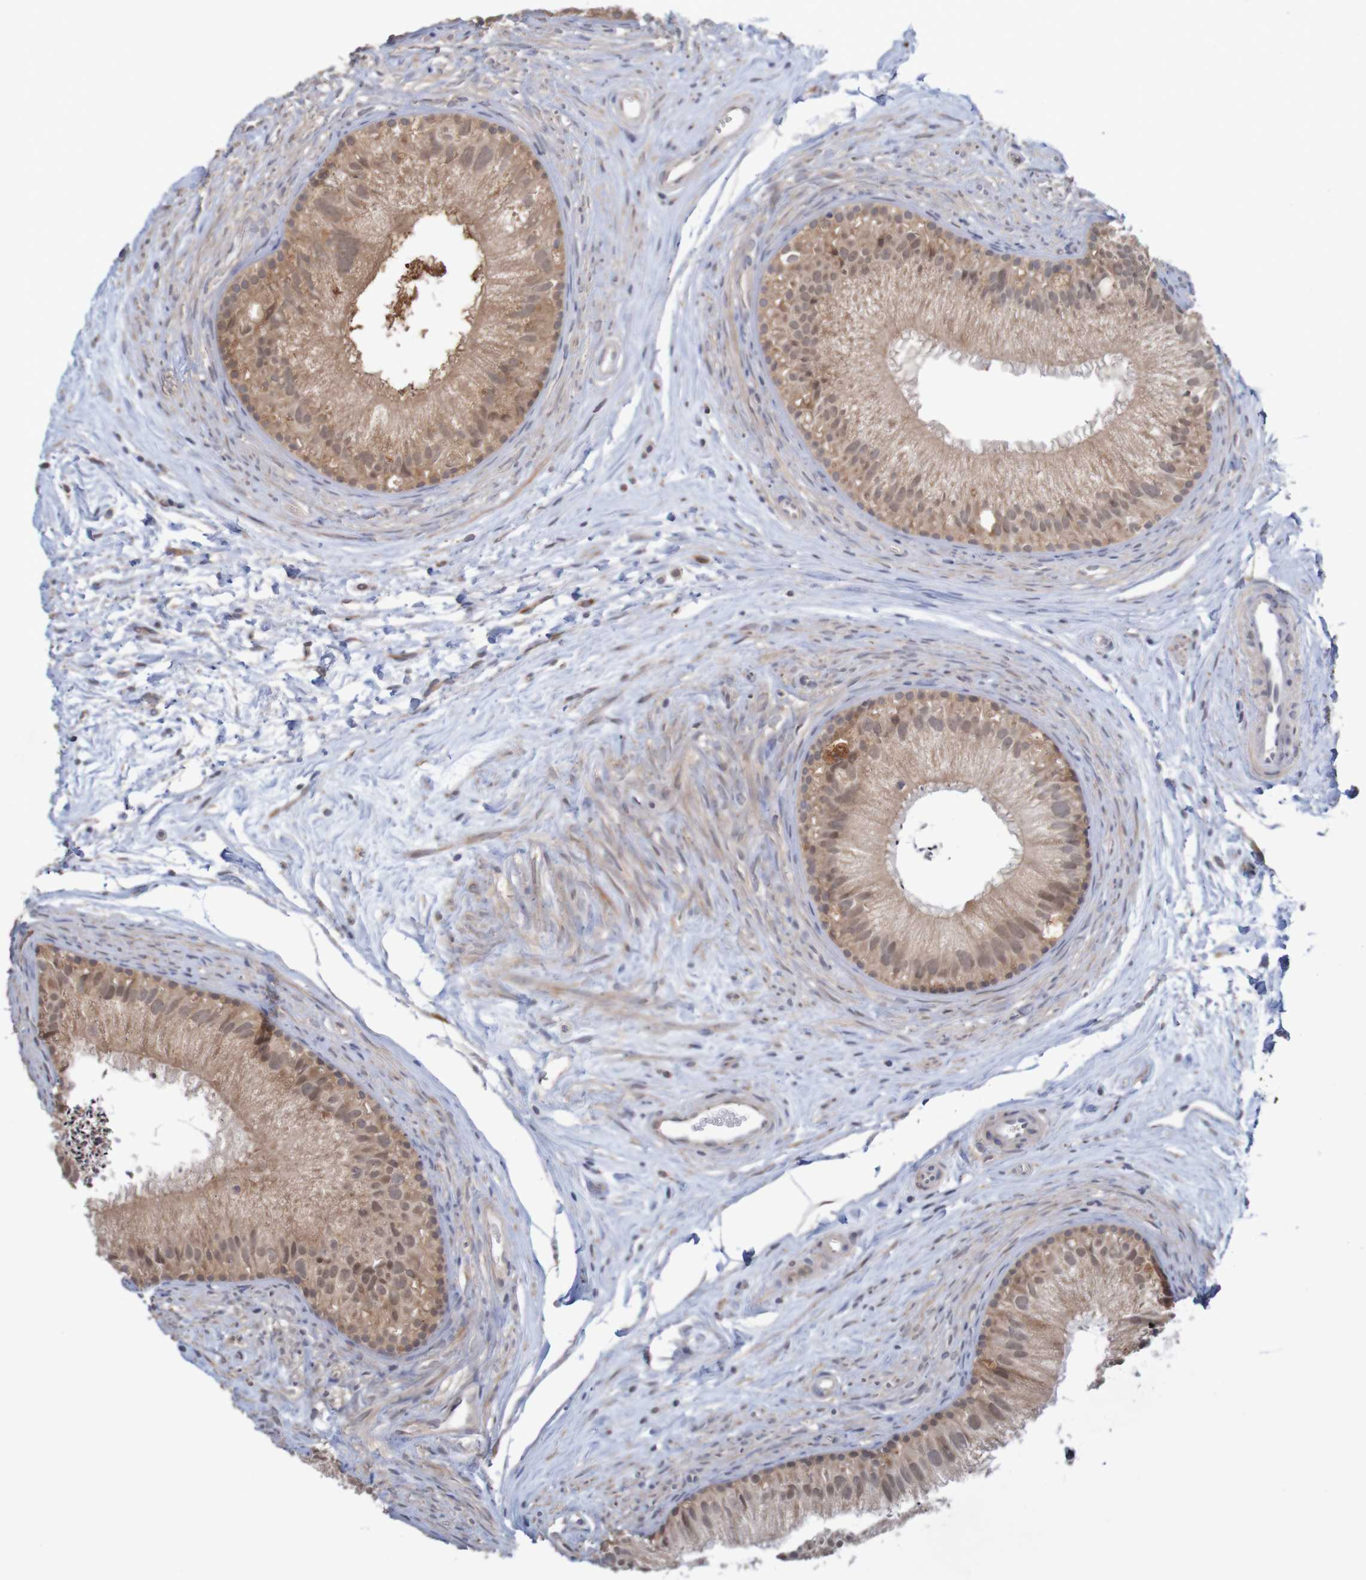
{"staining": {"intensity": "moderate", "quantity": ">75%", "location": "cytoplasmic/membranous"}, "tissue": "epididymis", "cell_type": "Glandular cells", "image_type": "normal", "snomed": [{"axis": "morphology", "description": "Normal tissue, NOS"}, {"axis": "topography", "description": "Epididymis"}], "caption": "Immunohistochemical staining of unremarkable epididymis demonstrates moderate cytoplasmic/membranous protein staining in approximately >75% of glandular cells. Nuclei are stained in blue.", "gene": "ANKK1", "patient": {"sex": "male", "age": 56}}